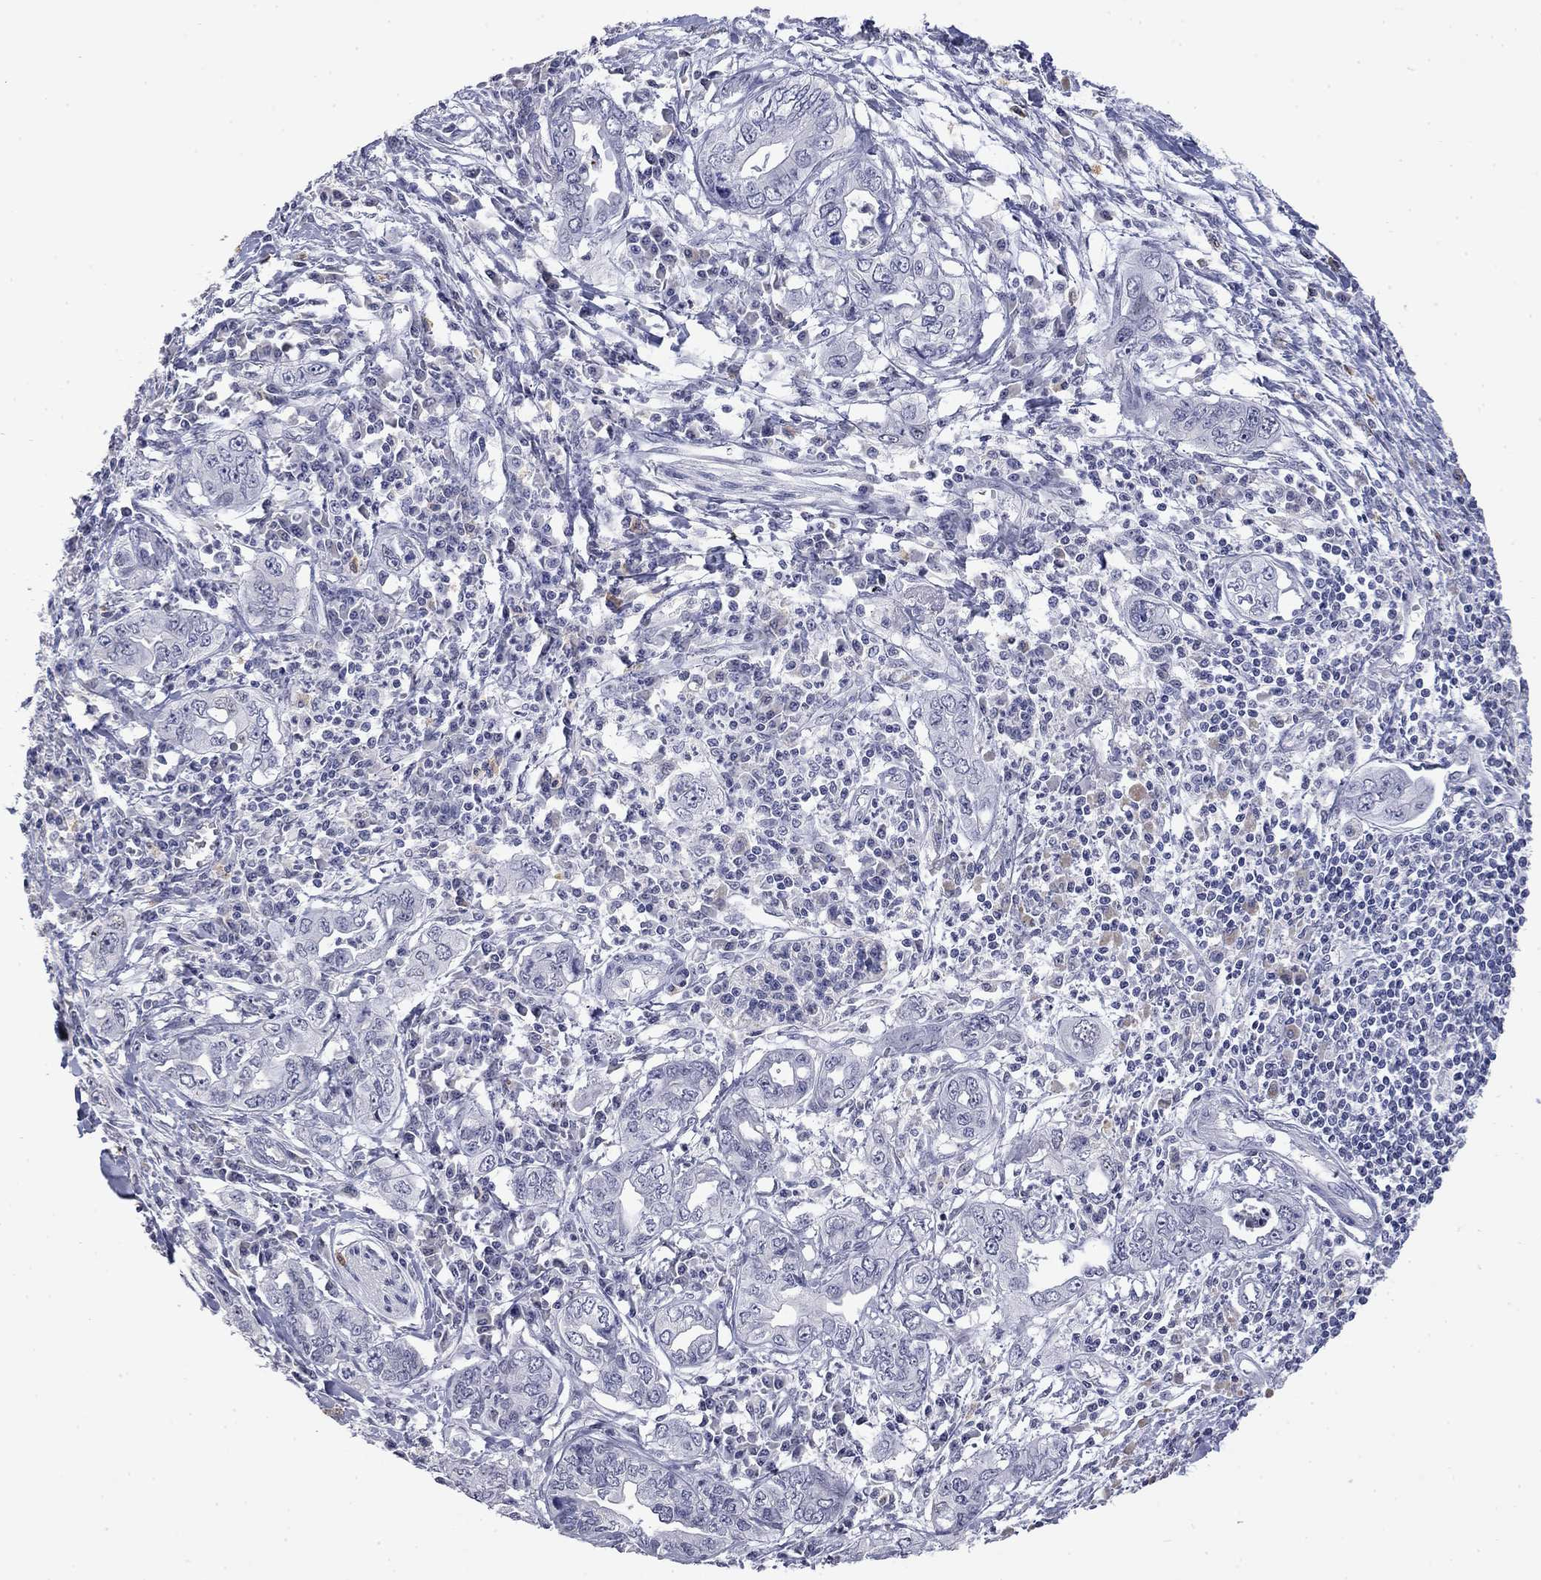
{"staining": {"intensity": "negative", "quantity": "none", "location": "none"}, "tissue": "pancreatic cancer", "cell_type": "Tumor cells", "image_type": "cancer", "snomed": [{"axis": "morphology", "description": "Adenocarcinoma, NOS"}, {"axis": "topography", "description": "Pancreas"}], "caption": "Immunohistochemistry of human pancreatic adenocarcinoma displays no staining in tumor cells.", "gene": "SLC51A", "patient": {"sex": "male", "age": 68}}